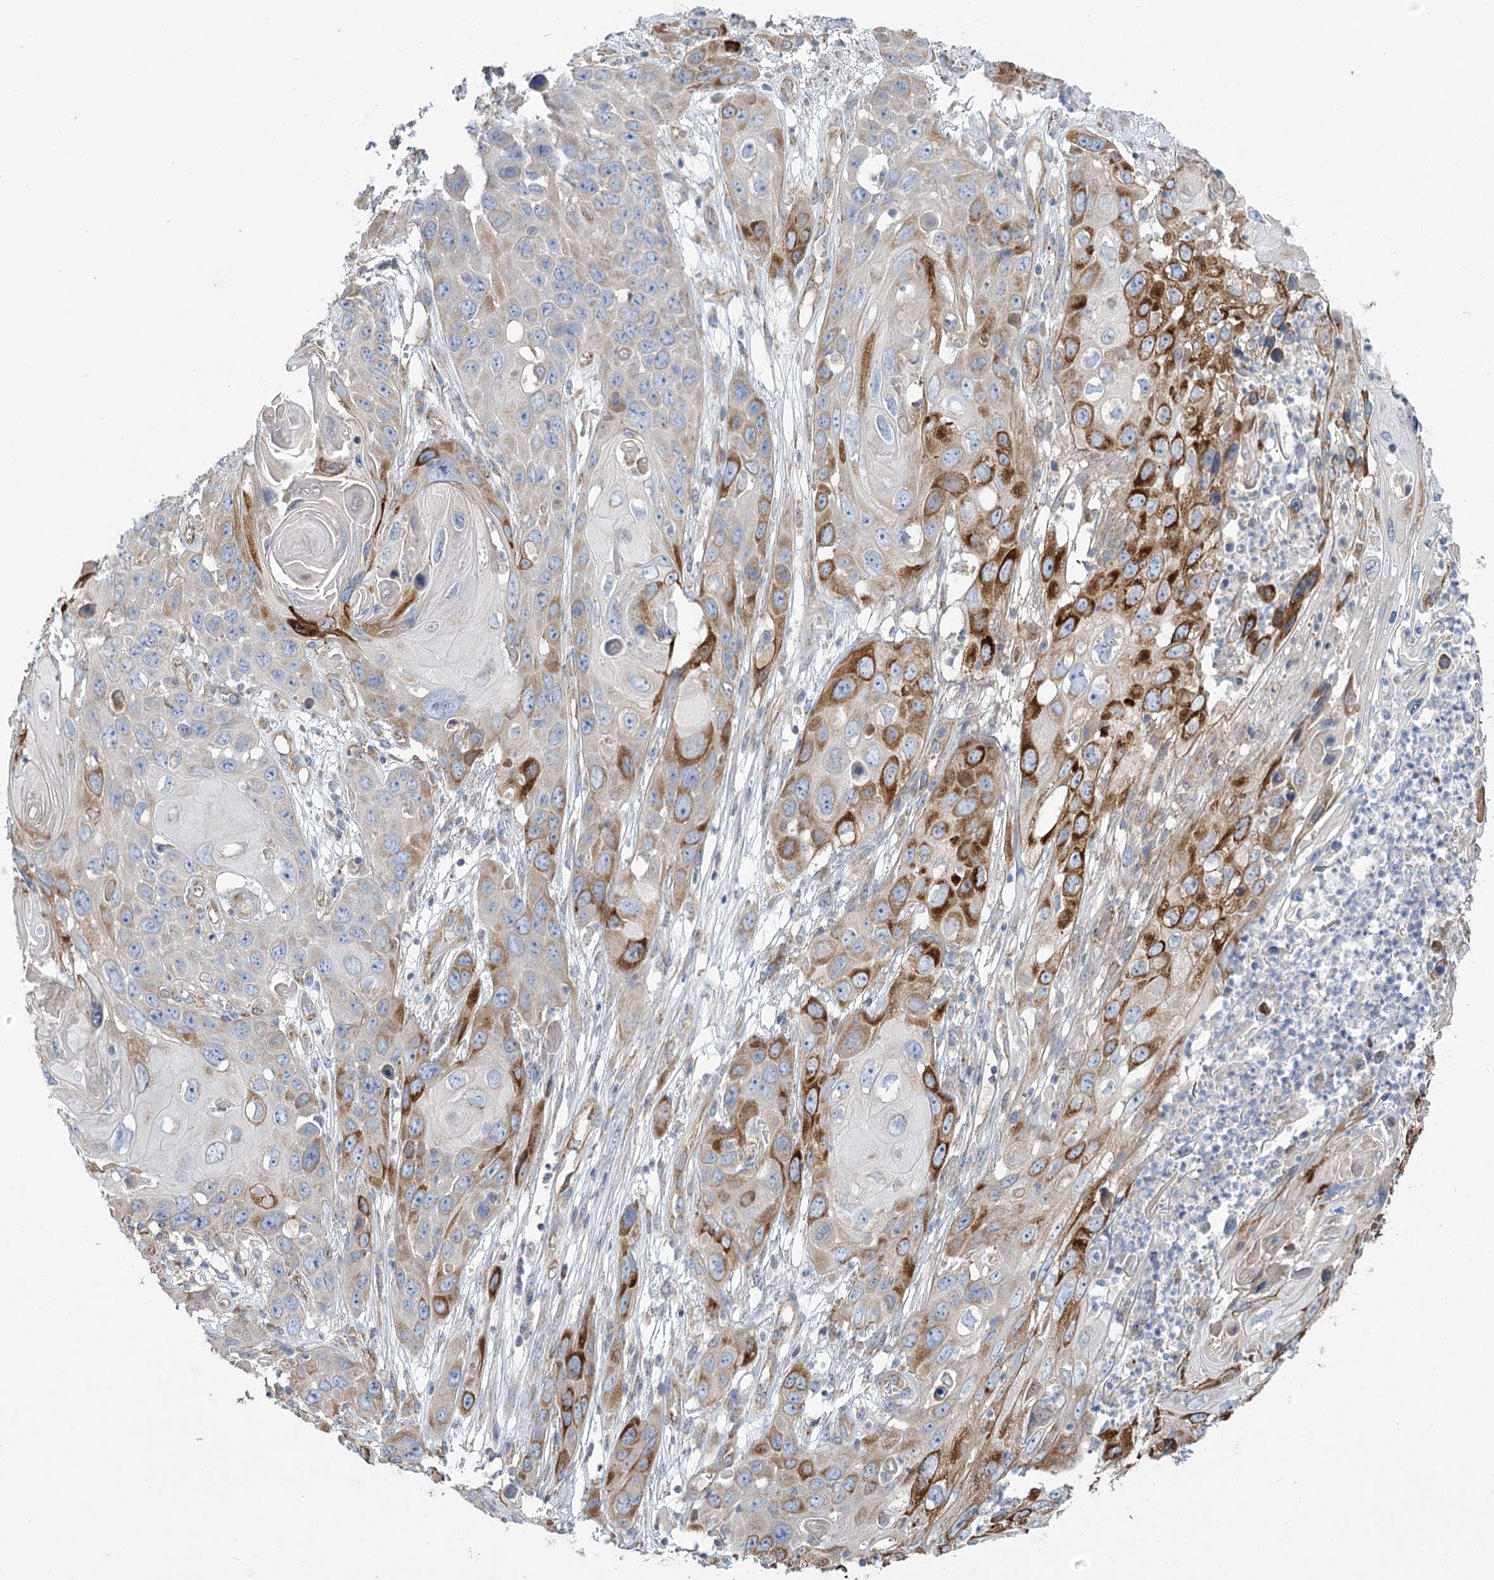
{"staining": {"intensity": "strong", "quantity": "<25%", "location": "cytoplasmic/membranous"}, "tissue": "skin cancer", "cell_type": "Tumor cells", "image_type": "cancer", "snomed": [{"axis": "morphology", "description": "Squamous cell carcinoma, NOS"}, {"axis": "topography", "description": "Skin"}], "caption": "Strong cytoplasmic/membranous positivity for a protein is seen in approximately <25% of tumor cells of skin squamous cell carcinoma using immunohistochemistry (IHC).", "gene": "RMDN2", "patient": {"sex": "male", "age": 55}}